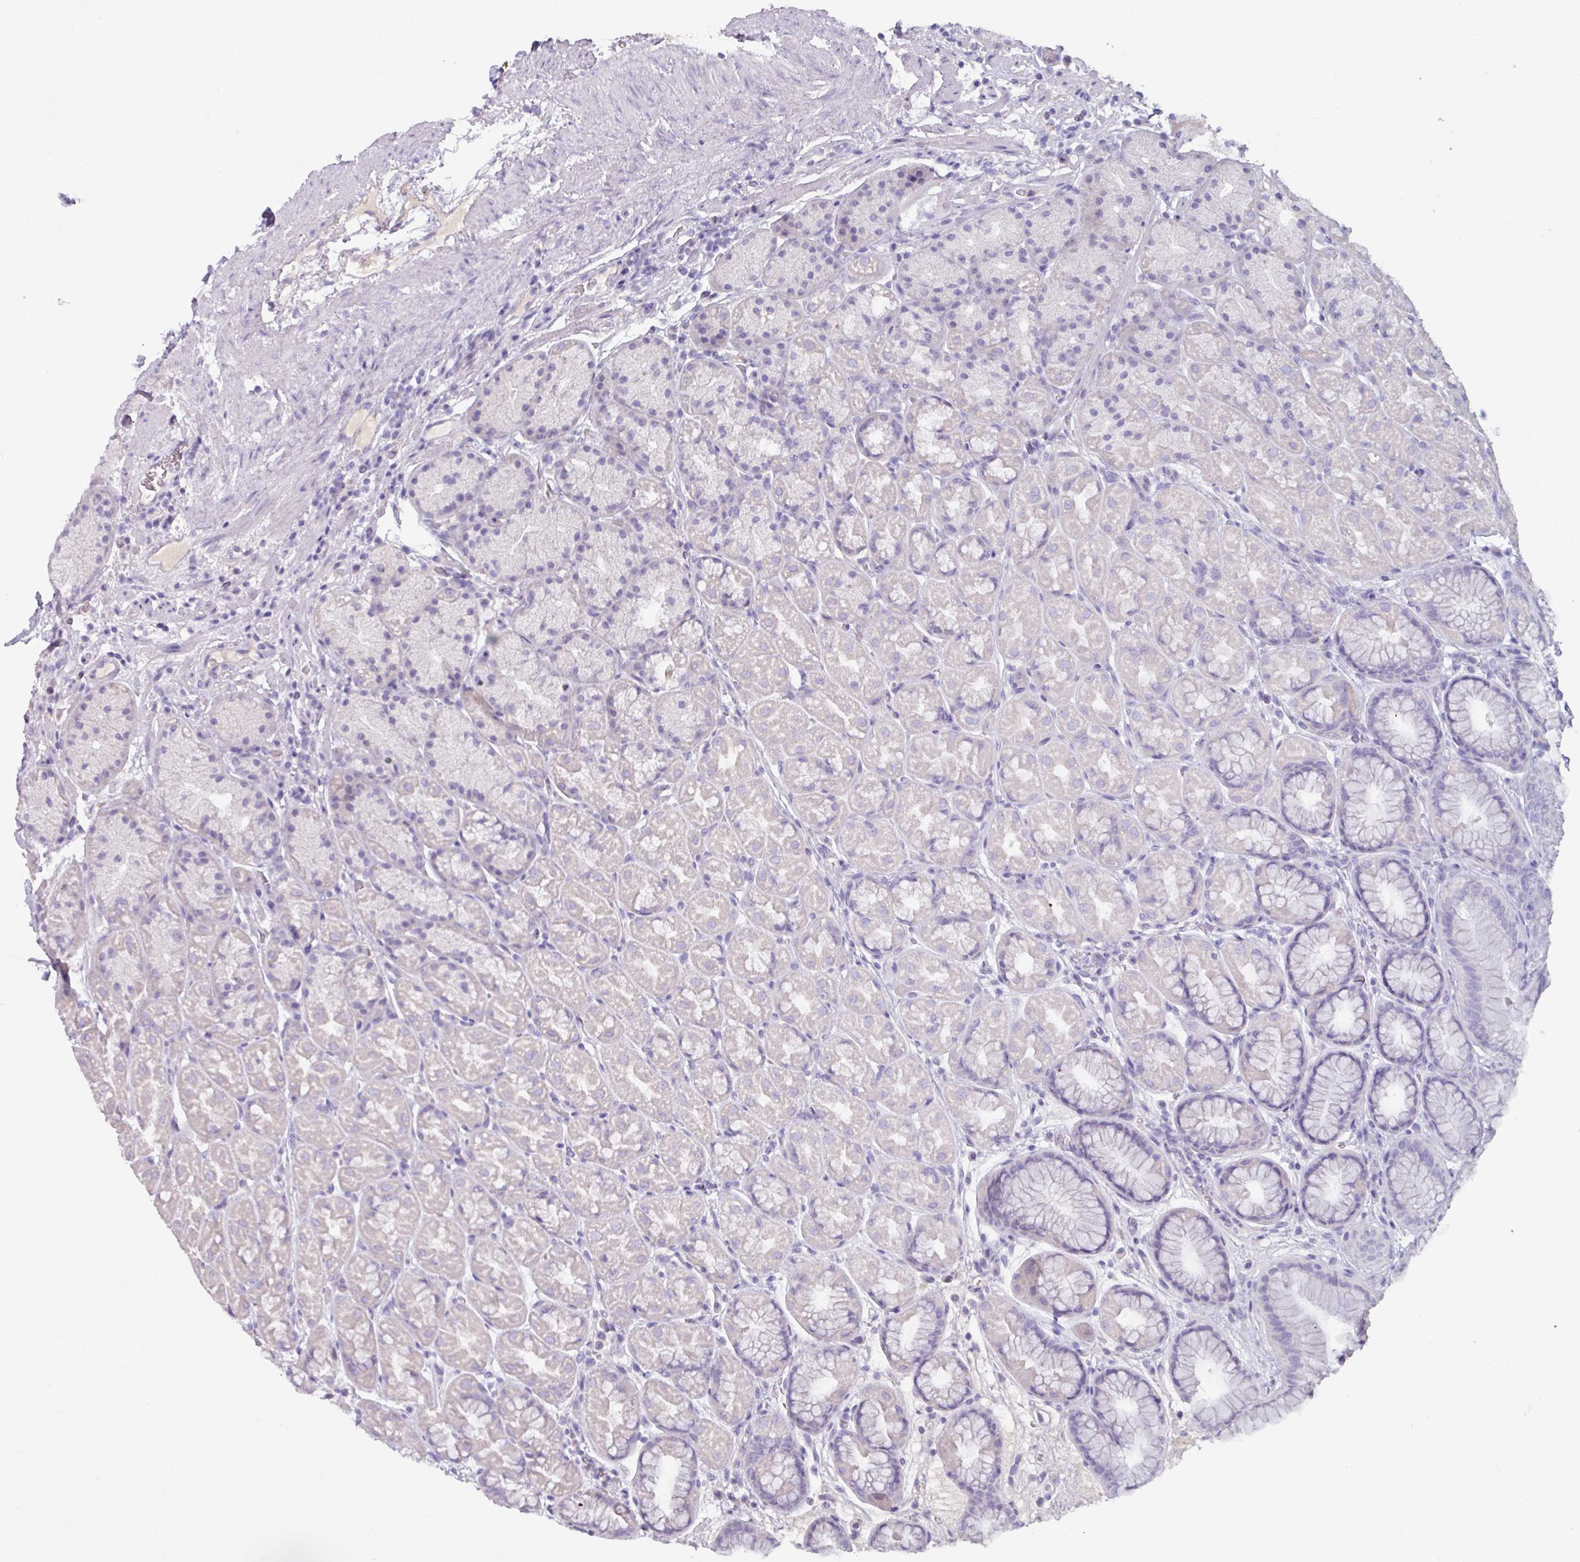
{"staining": {"intensity": "negative", "quantity": "none", "location": "none"}, "tissue": "stomach", "cell_type": "Glandular cells", "image_type": "normal", "snomed": [{"axis": "morphology", "description": "Normal tissue, NOS"}, {"axis": "topography", "description": "Stomach, lower"}], "caption": "Immunohistochemistry (IHC) of normal human stomach demonstrates no expression in glandular cells. The staining is performed using DAB (3,3'-diaminobenzidine) brown chromogen with nuclei counter-stained in using hematoxylin.", "gene": "OR2T10", "patient": {"sex": "male", "age": 67}}